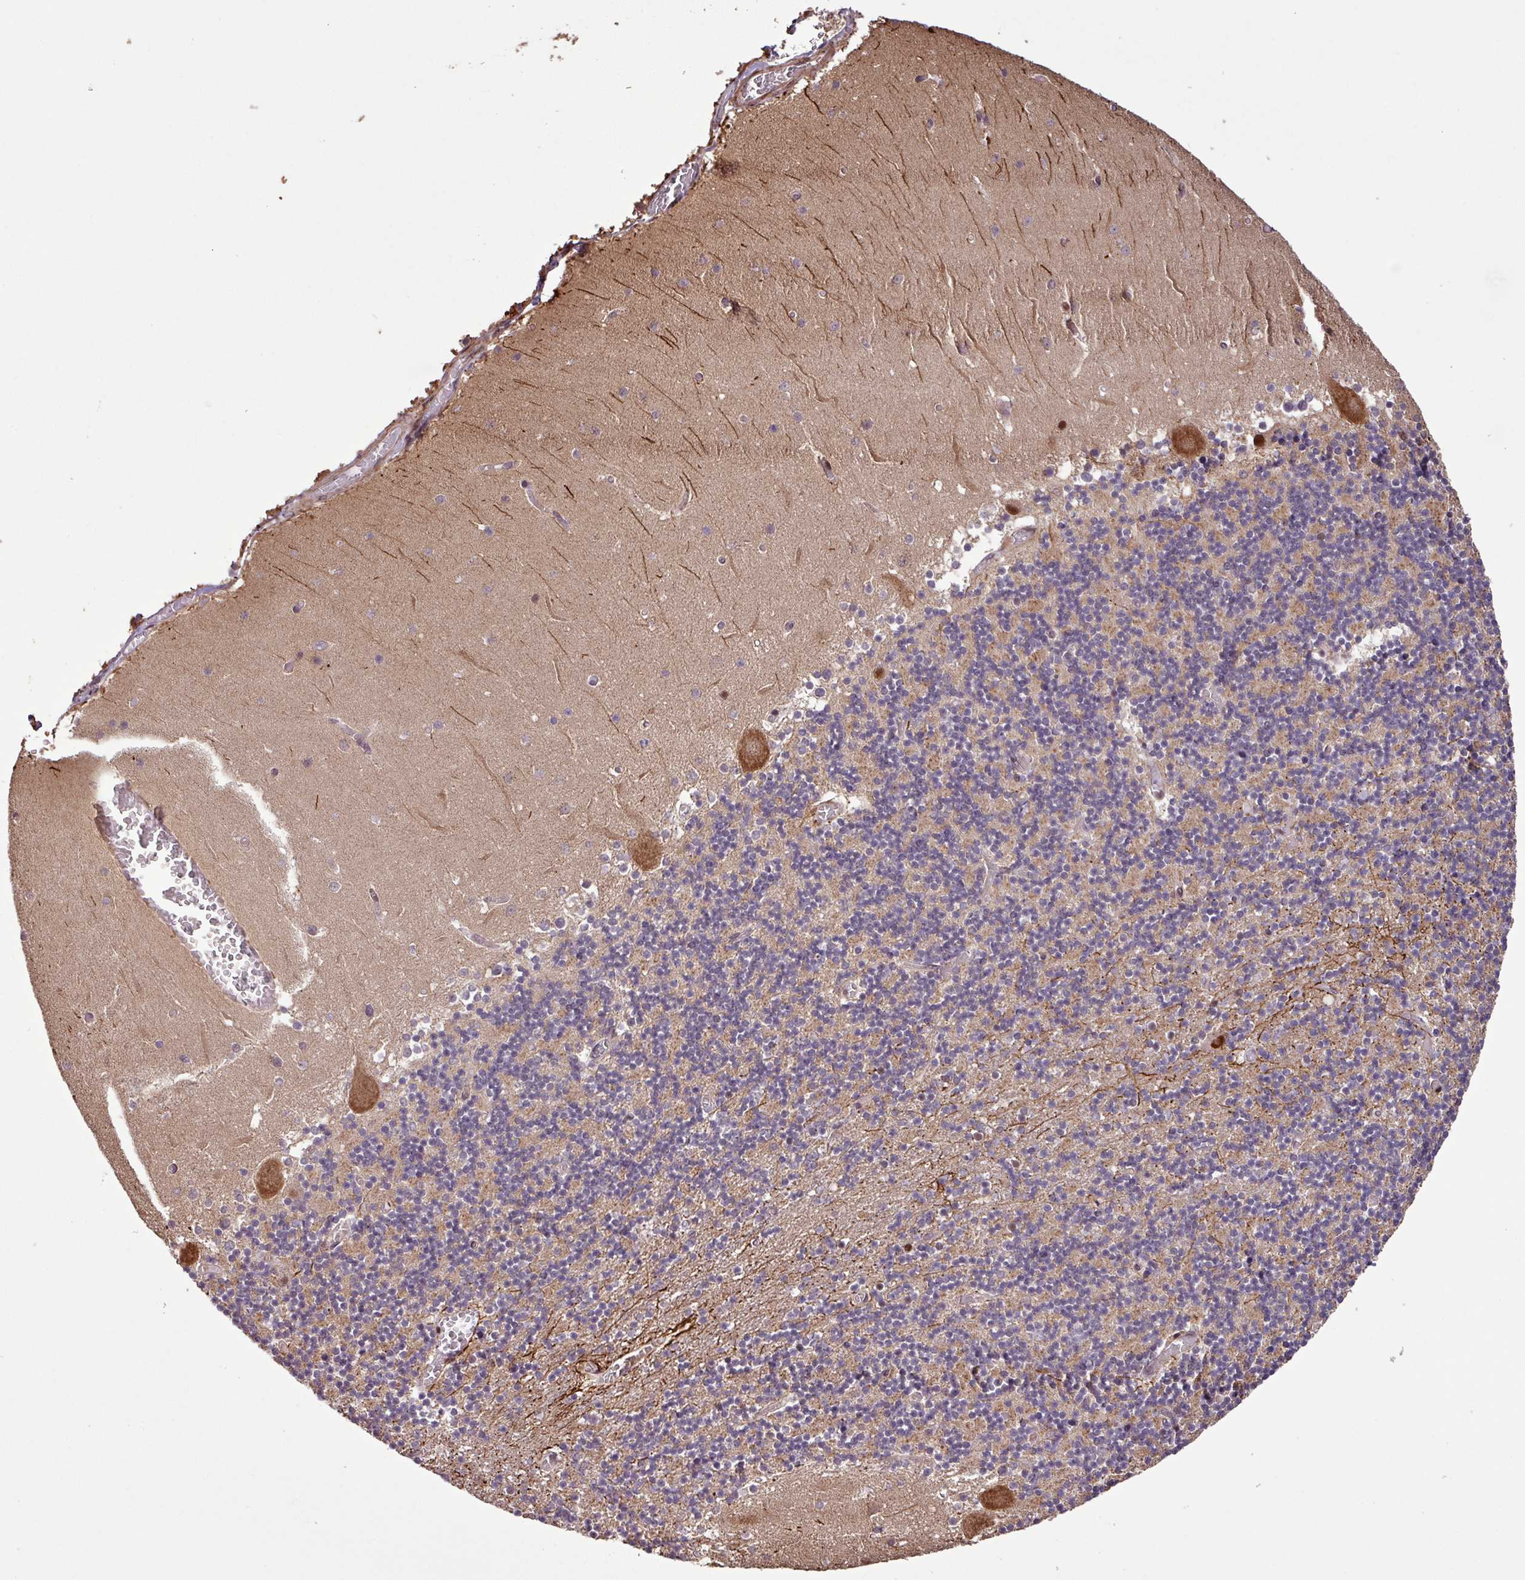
{"staining": {"intensity": "moderate", "quantity": "25%-75%", "location": "nuclear"}, "tissue": "cerebellum", "cell_type": "Cells in granular layer", "image_type": "normal", "snomed": [{"axis": "morphology", "description": "Normal tissue, NOS"}, {"axis": "topography", "description": "Cerebellum"}], "caption": "The image displays a brown stain indicating the presence of a protein in the nuclear of cells in granular layer in cerebellum.", "gene": "SLC22A24", "patient": {"sex": "female", "age": 28}}